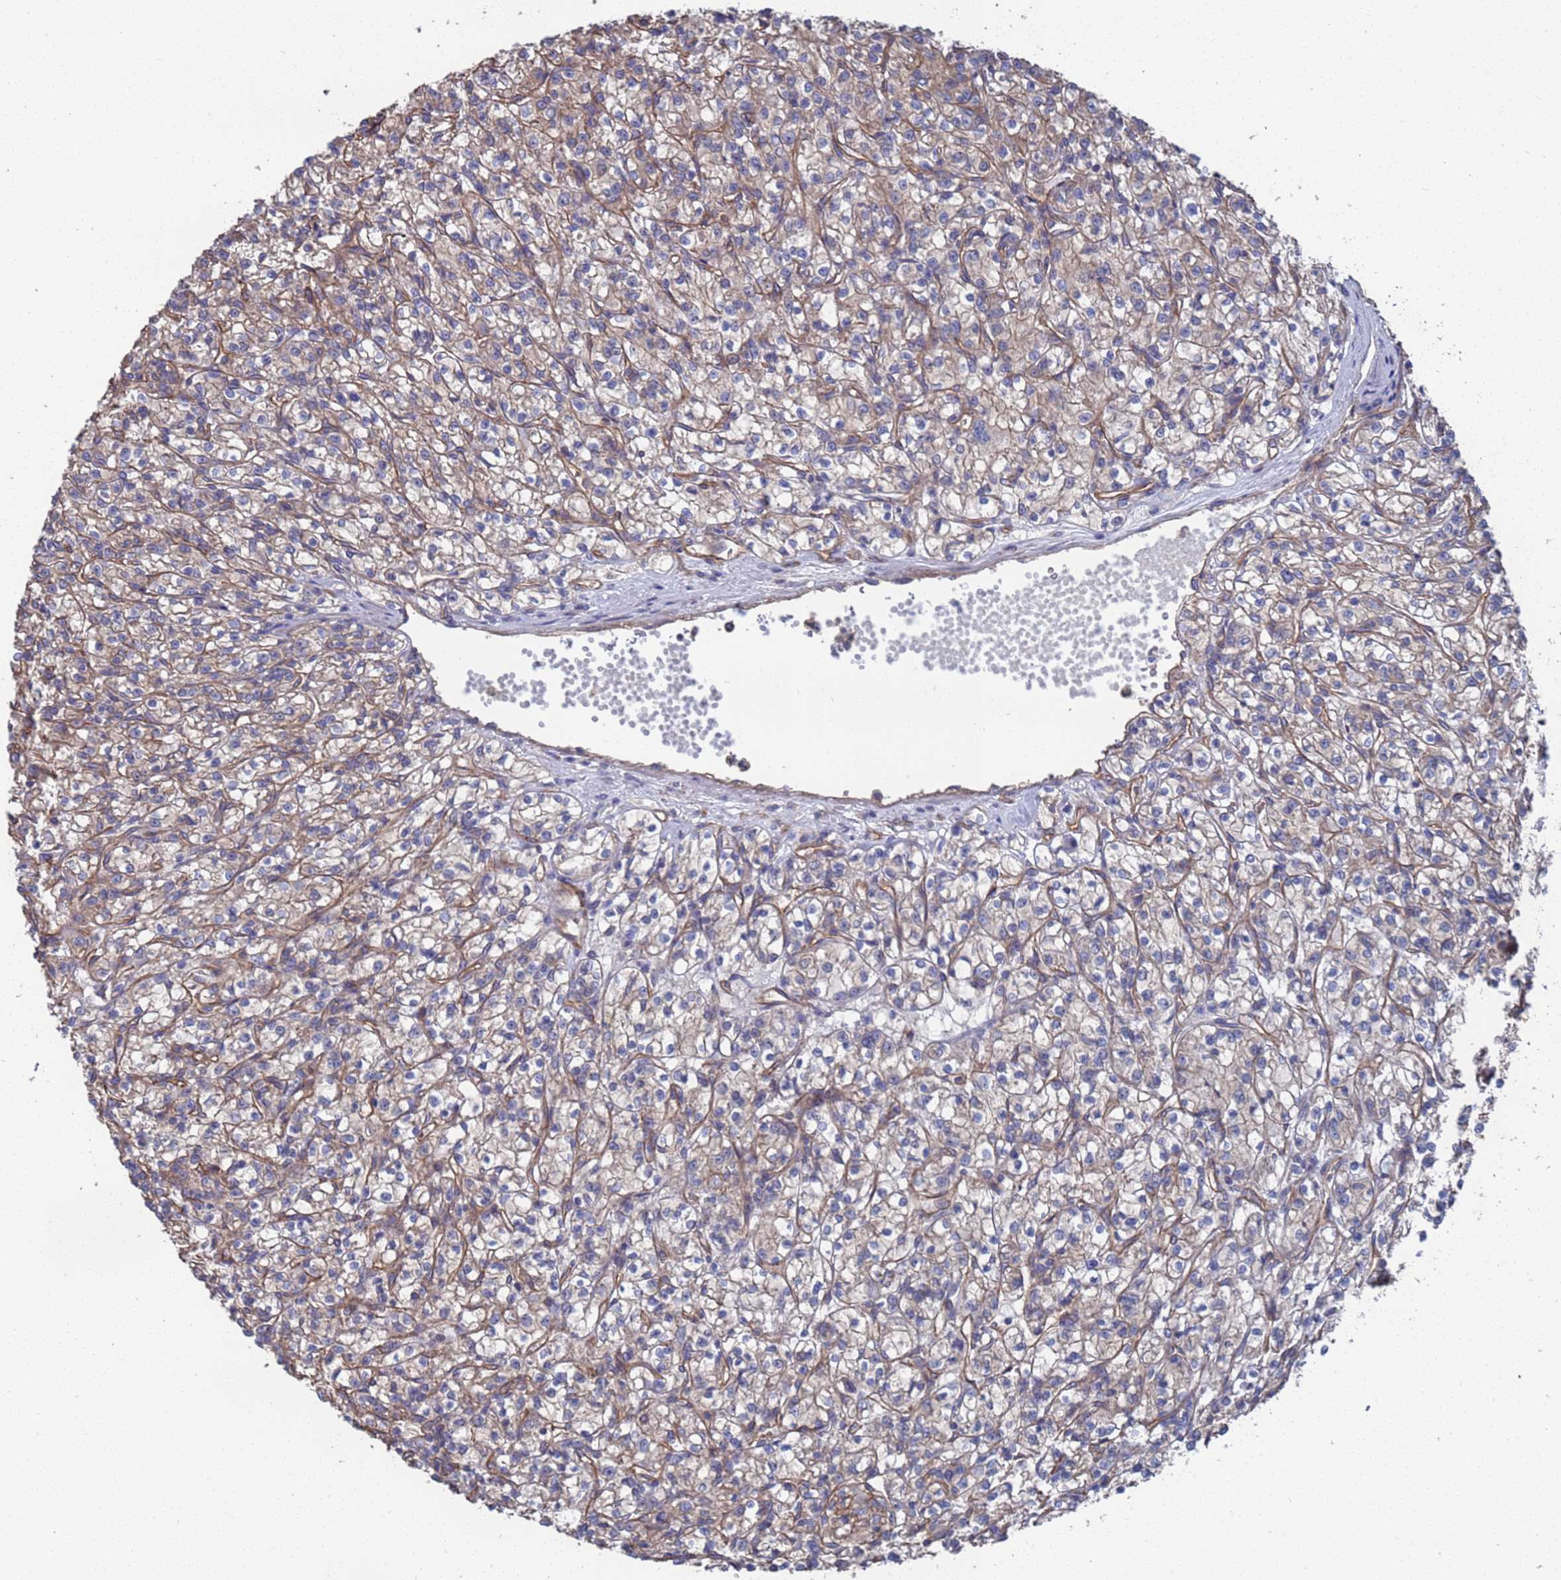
{"staining": {"intensity": "weak", "quantity": "<25%", "location": "cytoplasmic/membranous"}, "tissue": "renal cancer", "cell_type": "Tumor cells", "image_type": "cancer", "snomed": [{"axis": "morphology", "description": "Adenocarcinoma, NOS"}, {"axis": "topography", "description": "Kidney"}], "caption": "An immunohistochemistry (IHC) photomicrograph of adenocarcinoma (renal) is shown. There is no staining in tumor cells of adenocarcinoma (renal). The staining is performed using DAB brown chromogen with nuclei counter-stained in using hematoxylin.", "gene": "NDUFAF6", "patient": {"sex": "female", "age": 59}}